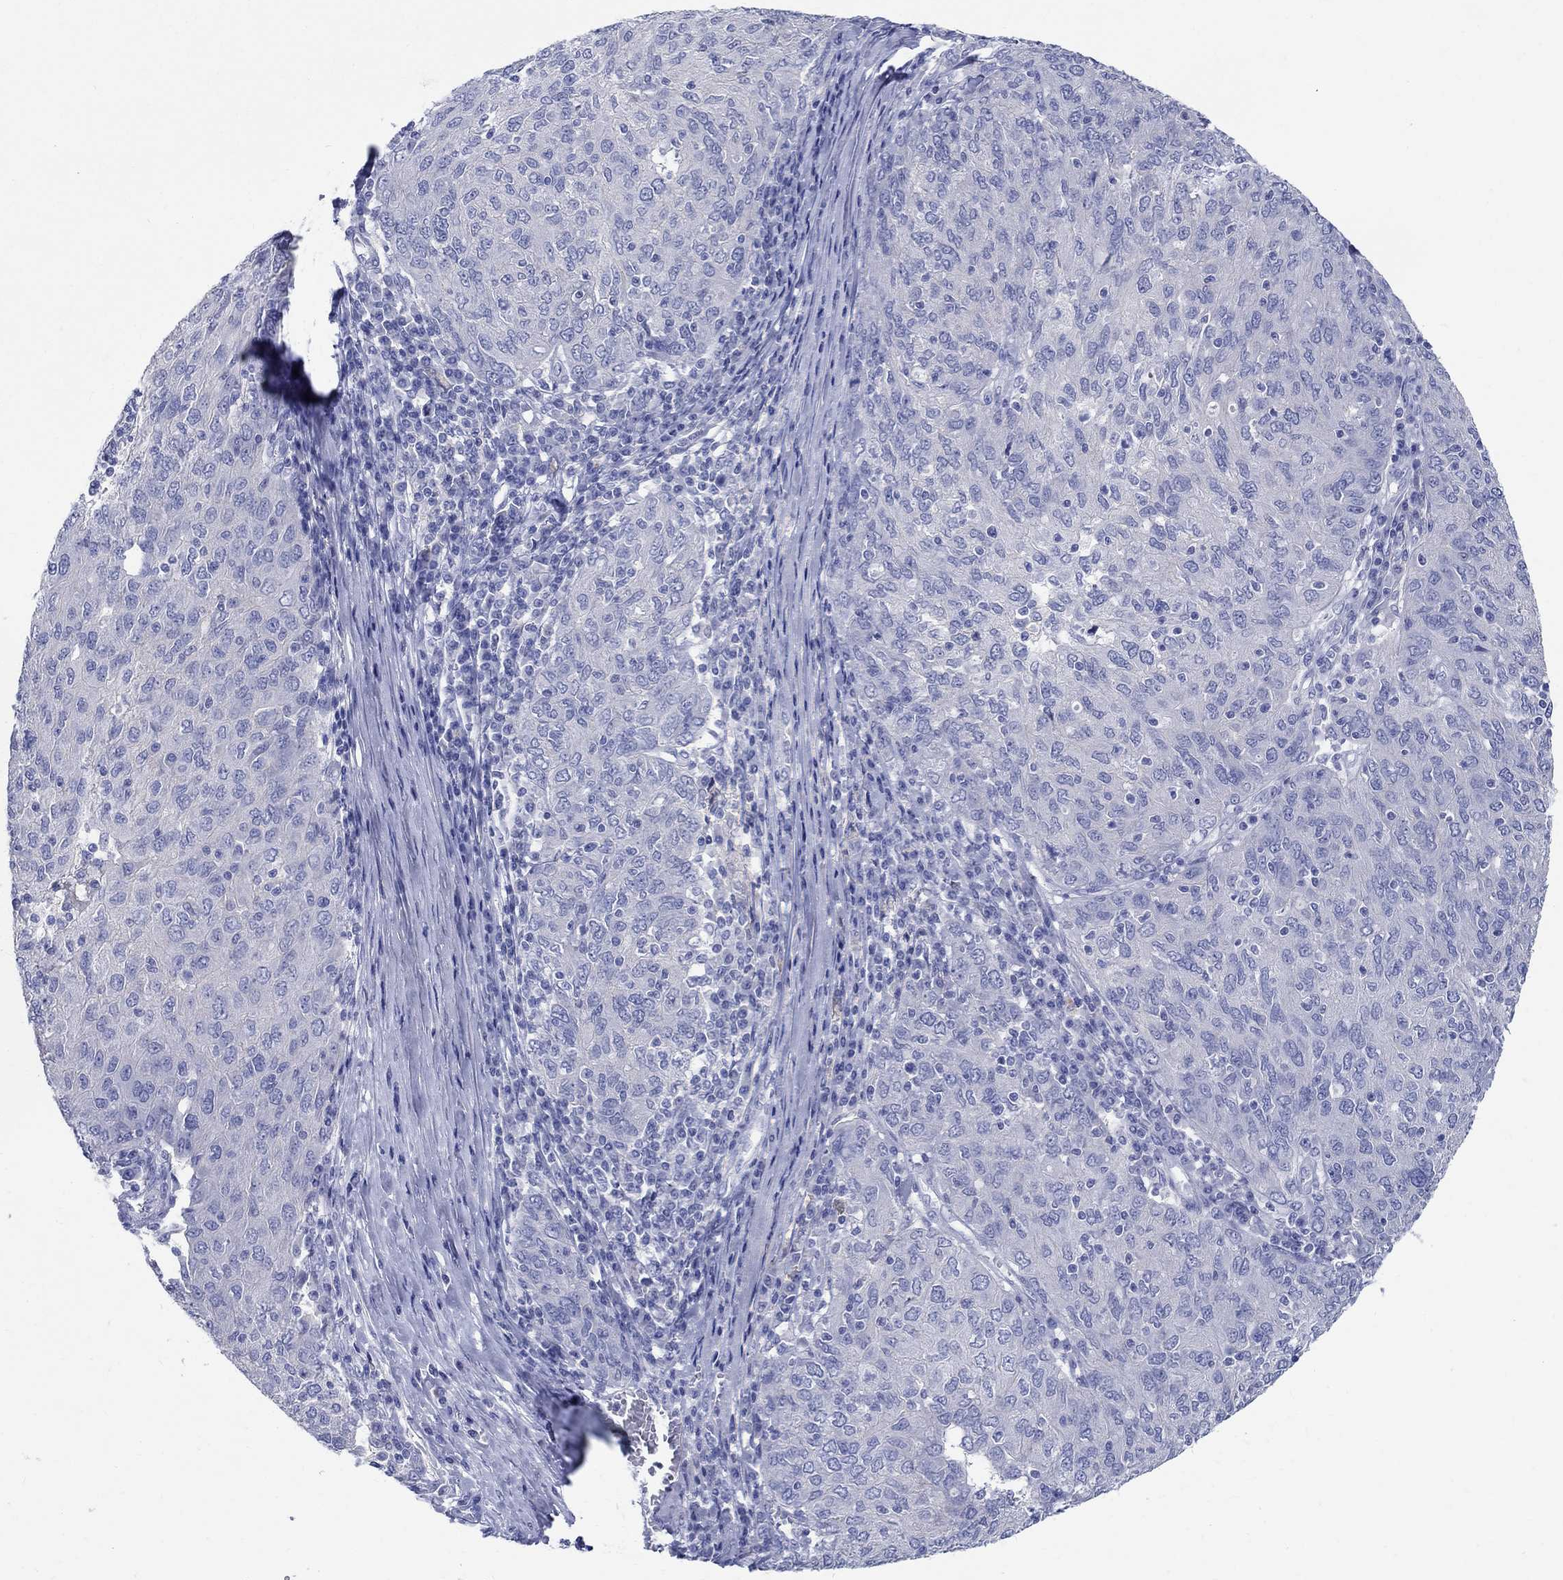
{"staining": {"intensity": "negative", "quantity": "none", "location": "none"}, "tissue": "ovarian cancer", "cell_type": "Tumor cells", "image_type": "cancer", "snomed": [{"axis": "morphology", "description": "Carcinoma, endometroid"}, {"axis": "topography", "description": "Ovary"}], "caption": "A micrograph of human ovarian cancer is negative for staining in tumor cells.", "gene": "SOX2", "patient": {"sex": "female", "age": 50}}